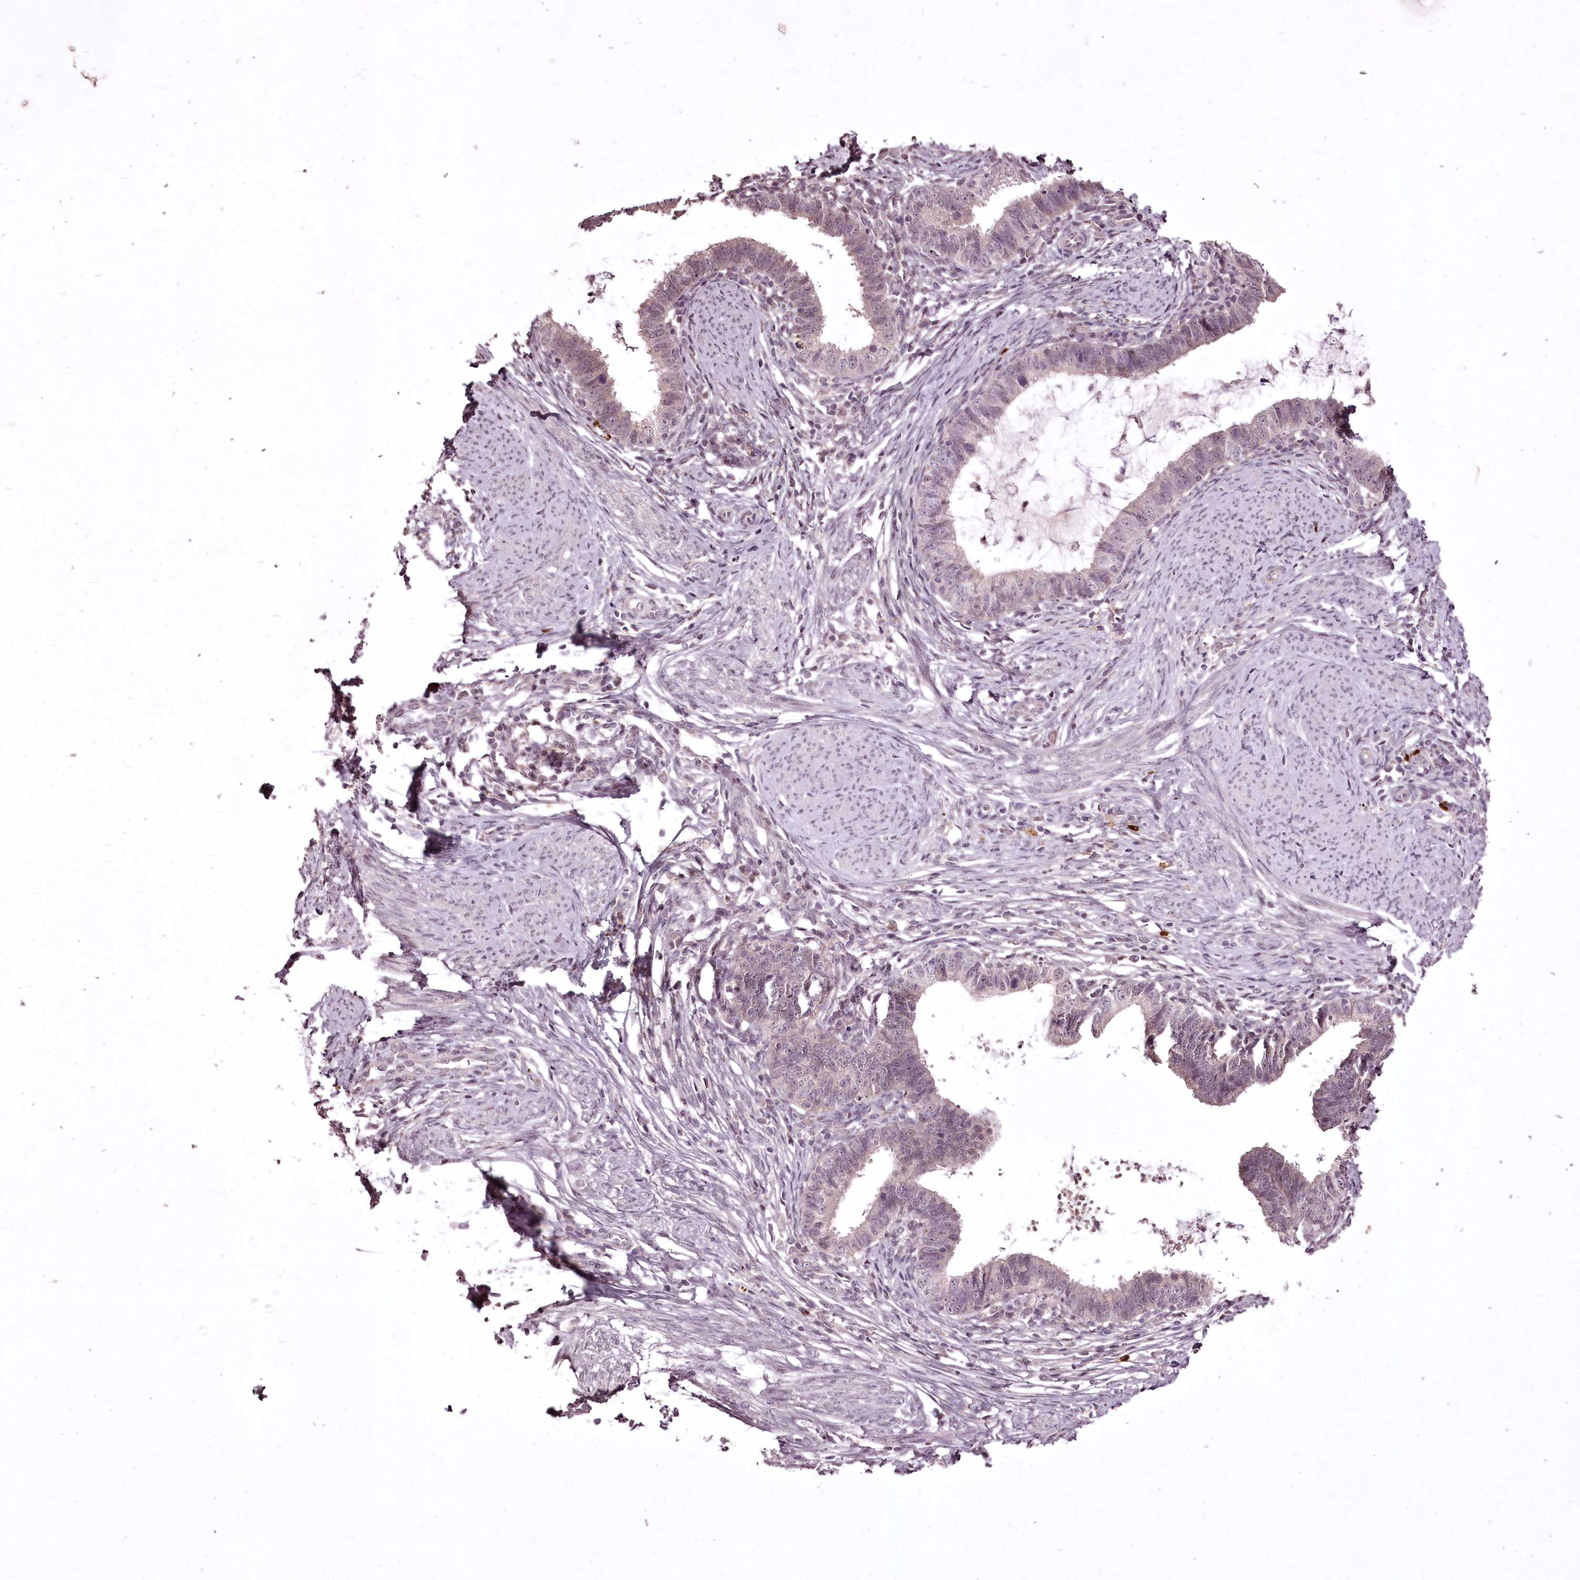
{"staining": {"intensity": "weak", "quantity": "25%-75%", "location": "nuclear"}, "tissue": "cervical cancer", "cell_type": "Tumor cells", "image_type": "cancer", "snomed": [{"axis": "morphology", "description": "Adenocarcinoma, NOS"}, {"axis": "topography", "description": "Cervix"}], "caption": "This is an image of immunohistochemistry (IHC) staining of cervical cancer, which shows weak staining in the nuclear of tumor cells.", "gene": "ADRA1D", "patient": {"sex": "female", "age": 36}}